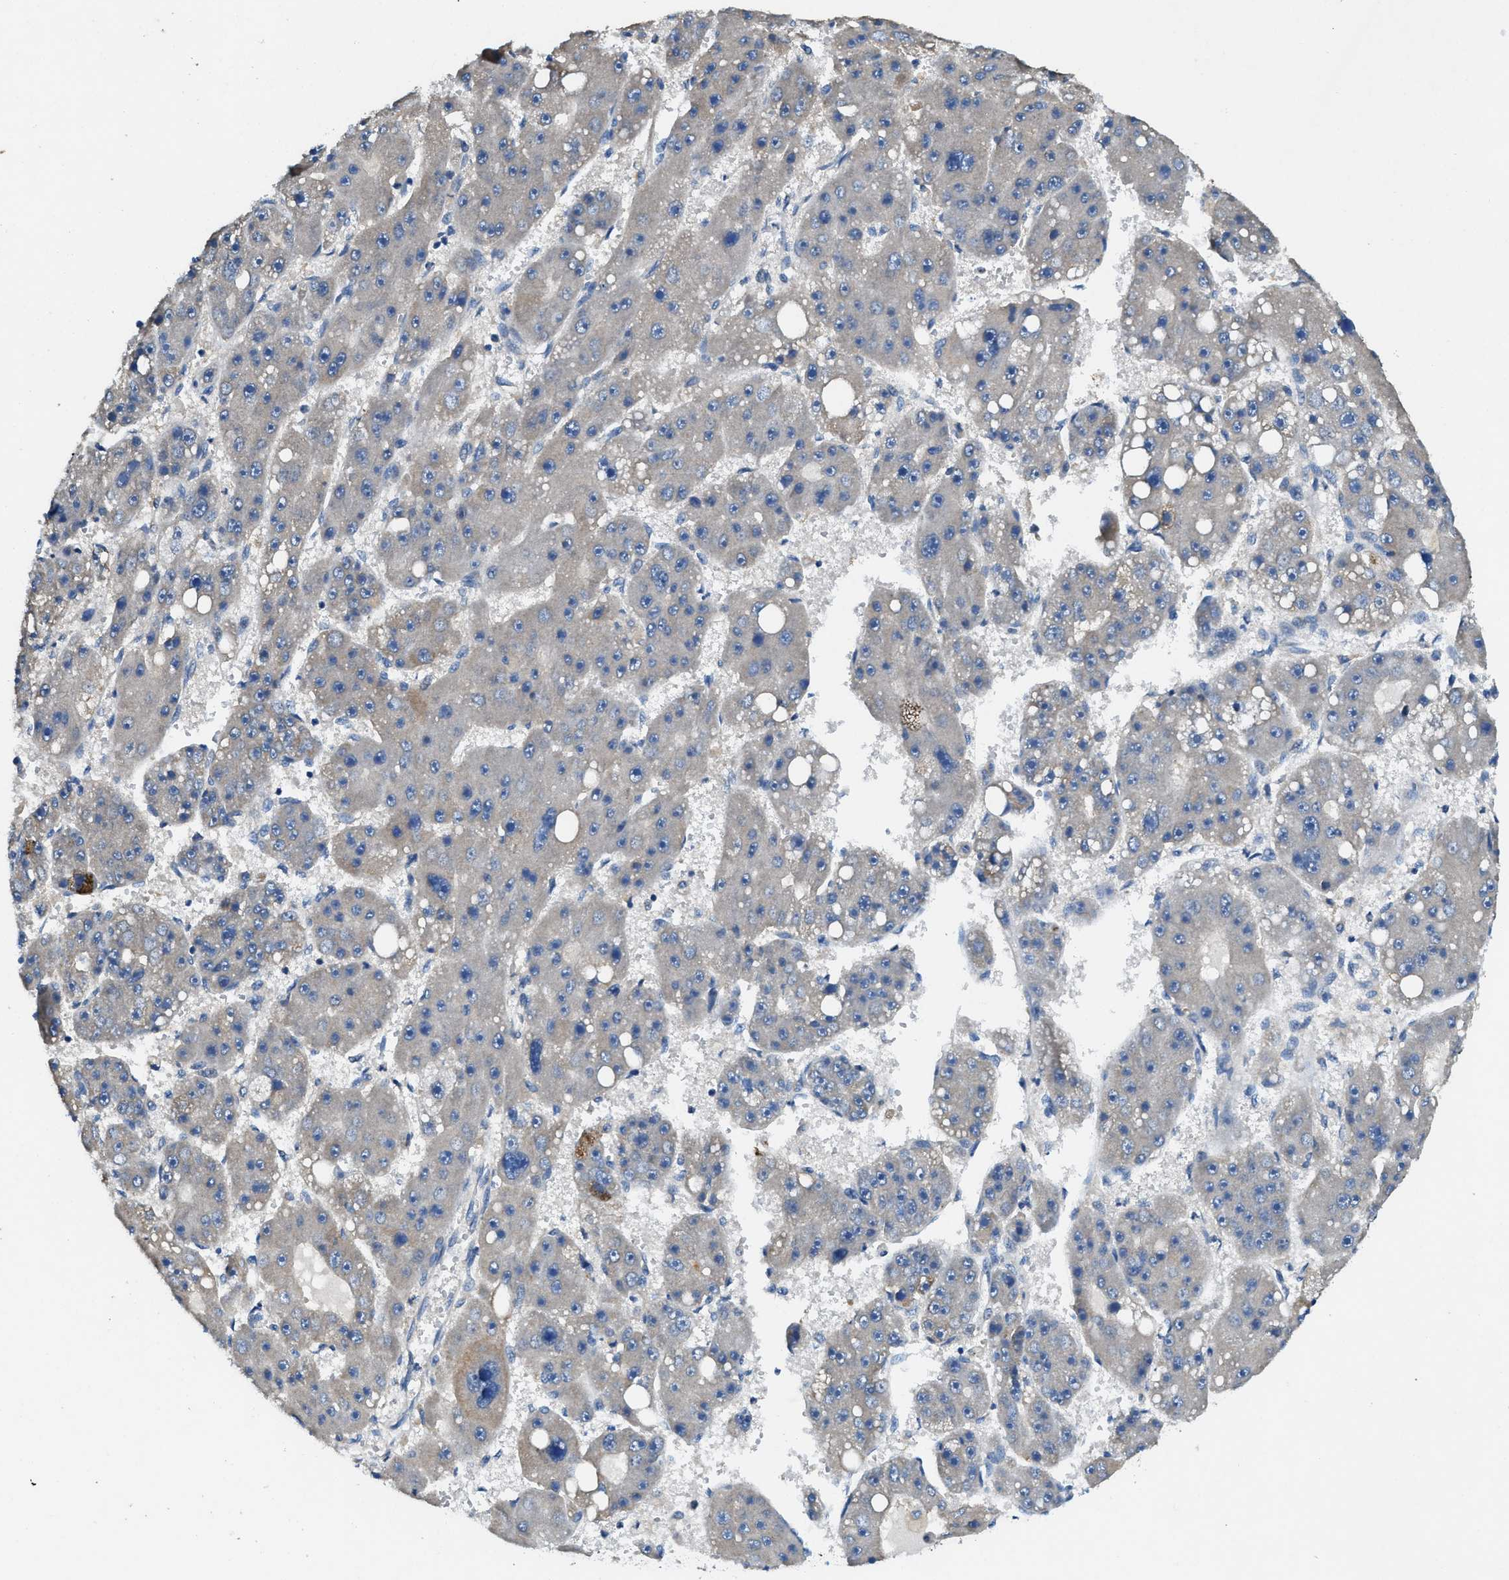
{"staining": {"intensity": "negative", "quantity": "none", "location": "none"}, "tissue": "liver cancer", "cell_type": "Tumor cells", "image_type": "cancer", "snomed": [{"axis": "morphology", "description": "Carcinoma, Hepatocellular, NOS"}, {"axis": "topography", "description": "Liver"}], "caption": "Liver hepatocellular carcinoma was stained to show a protein in brown. There is no significant expression in tumor cells. (Stains: DAB (3,3'-diaminobenzidine) immunohistochemistry with hematoxylin counter stain, Microscopy: brightfield microscopy at high magnification).", "gene": "CDK15", "patient": {"sex": "female", "age": 61}}